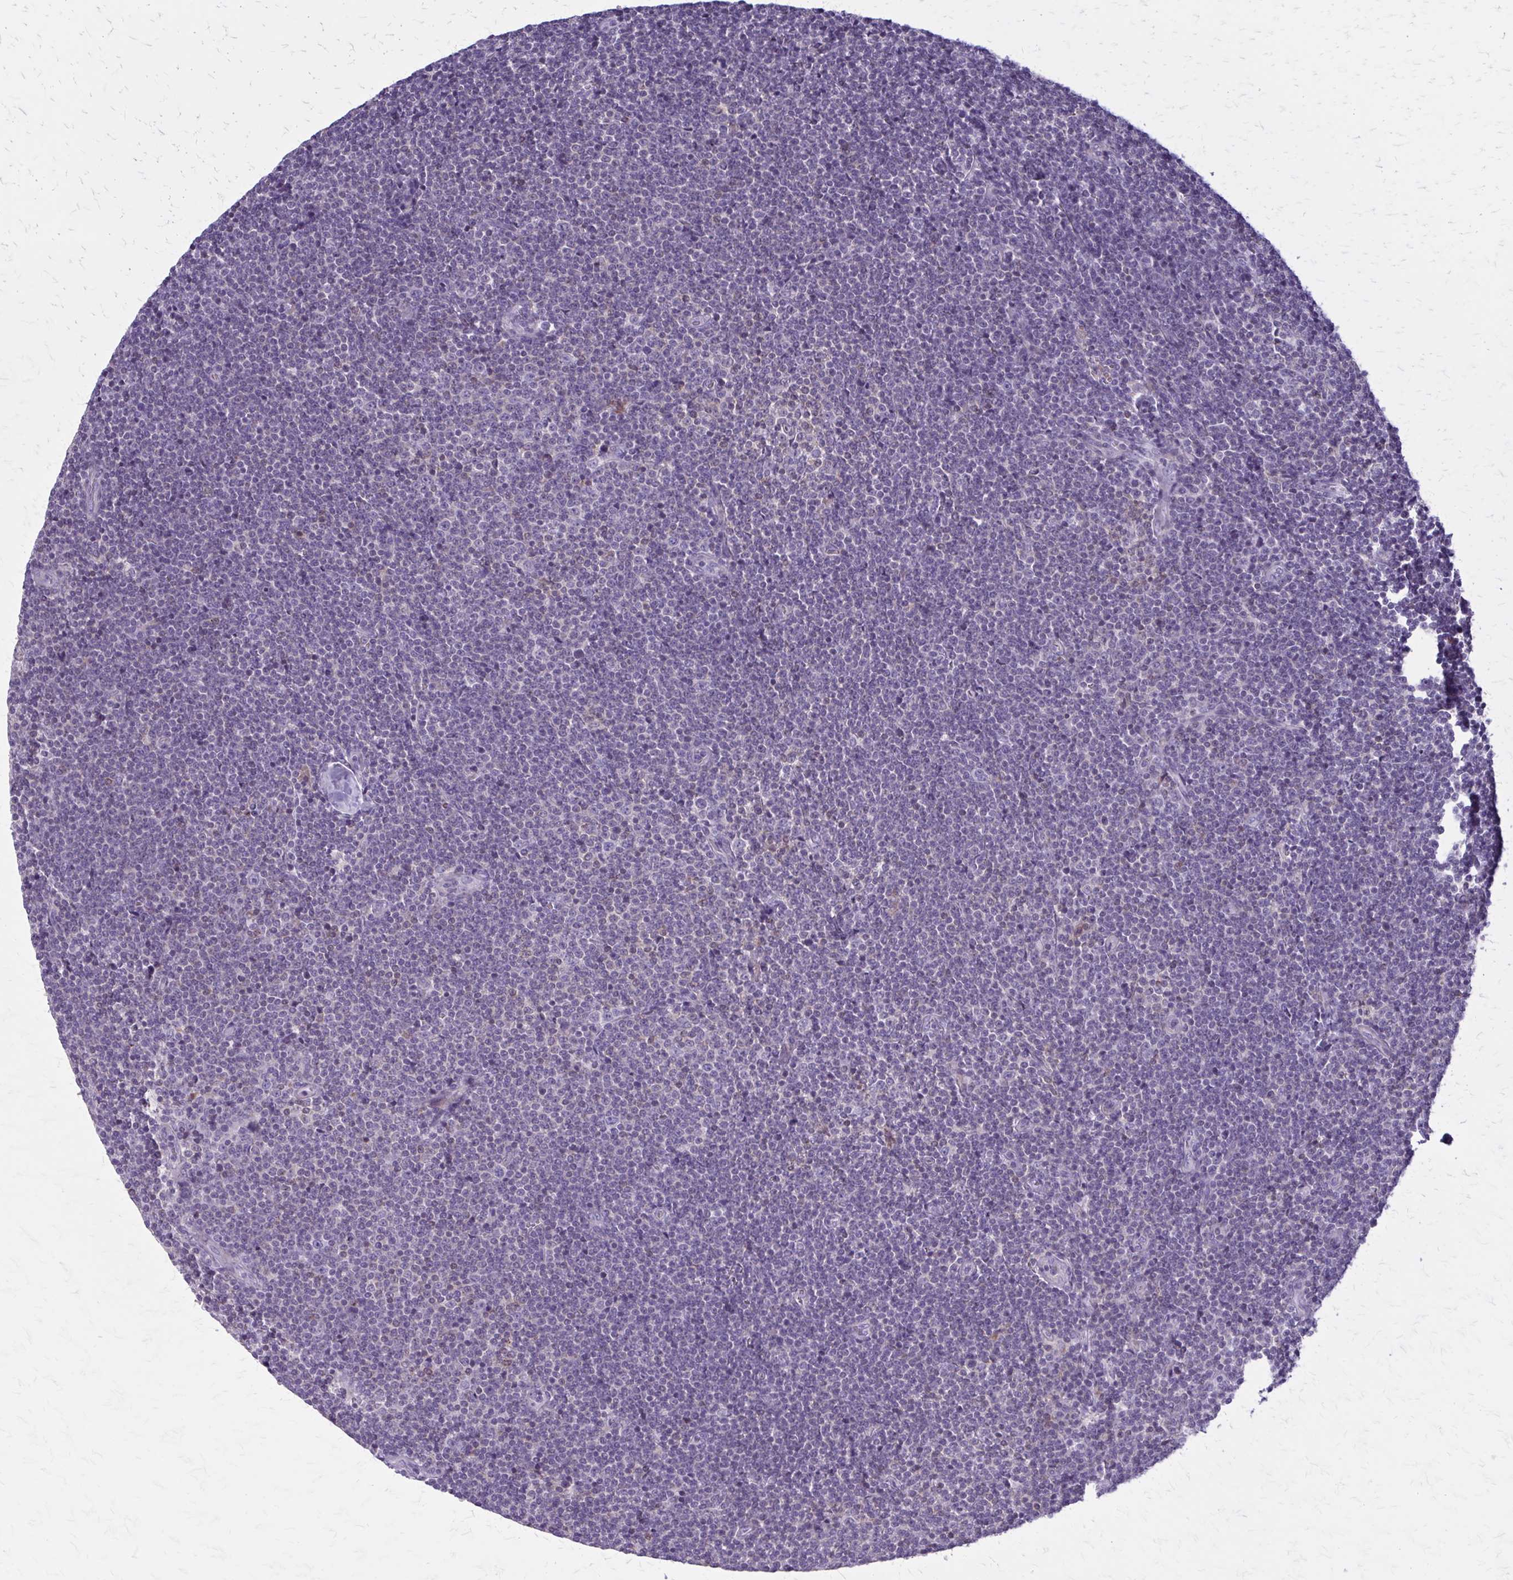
{"staining": {"intensity": "negative", "quantity": "none", "location": "none"}, "tissue": "lymphoma", "cell_type": "Tumor cells", "image_type": "cancer", "snomed": [{"axis": "morphology", "description": "Malignant lymphoma, non-Hodgkin's type, Low grade"}, {"axis": "topography", "description": "Lymph node"}], "caption": "The histopathology image reveals no staining of tumor cells in lymphoma.", "gene": "PITPNM1", "patient": {"sex": "male", "age": 48}}